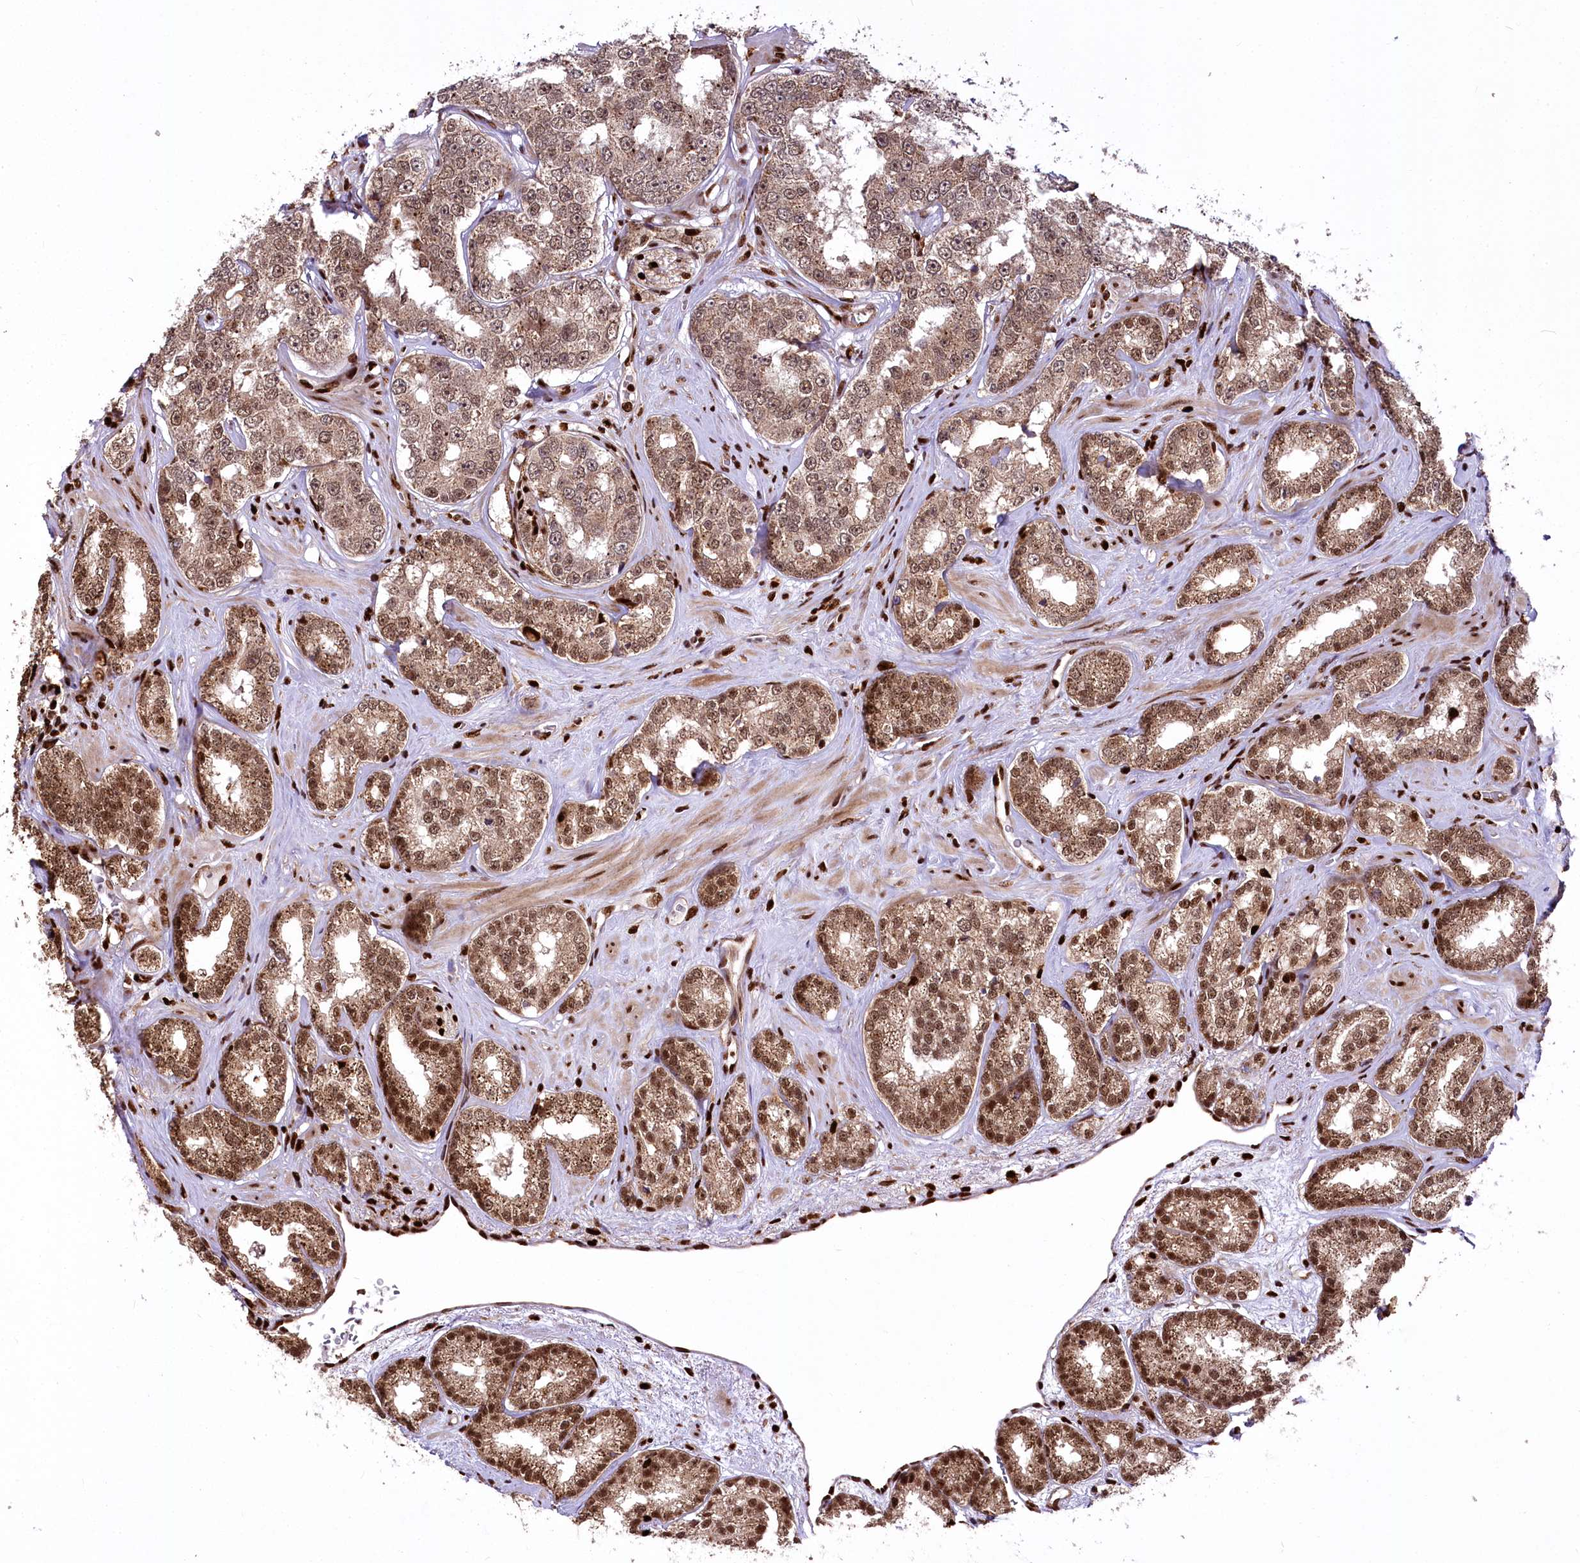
{"staining": {"intensity": "moderate", "quantity": ">75%", "location": "cytoplasmic/membranous,nuclear"}, "tissue": "prostate cancer", "cell_type": "Tumor cells", "image_type": "cancer", "snomed": [{"axis": "morphology", "description": "Normal tissue, NOS"}, {"axis": "morphology", "description": "Adenocarcinoma, High grade"}, {"axis": "topography", "description": "Prostate"}], "caption": "Tumor cells demonstrate medium levels of moderate cytoplasmic/membranous and nuclear expression in approximately >75% of cells in human prostate cancer (high-grade adenocarcinoma).", "gene": "FIGN", "patient": {"sex": "male", "age": 83}}